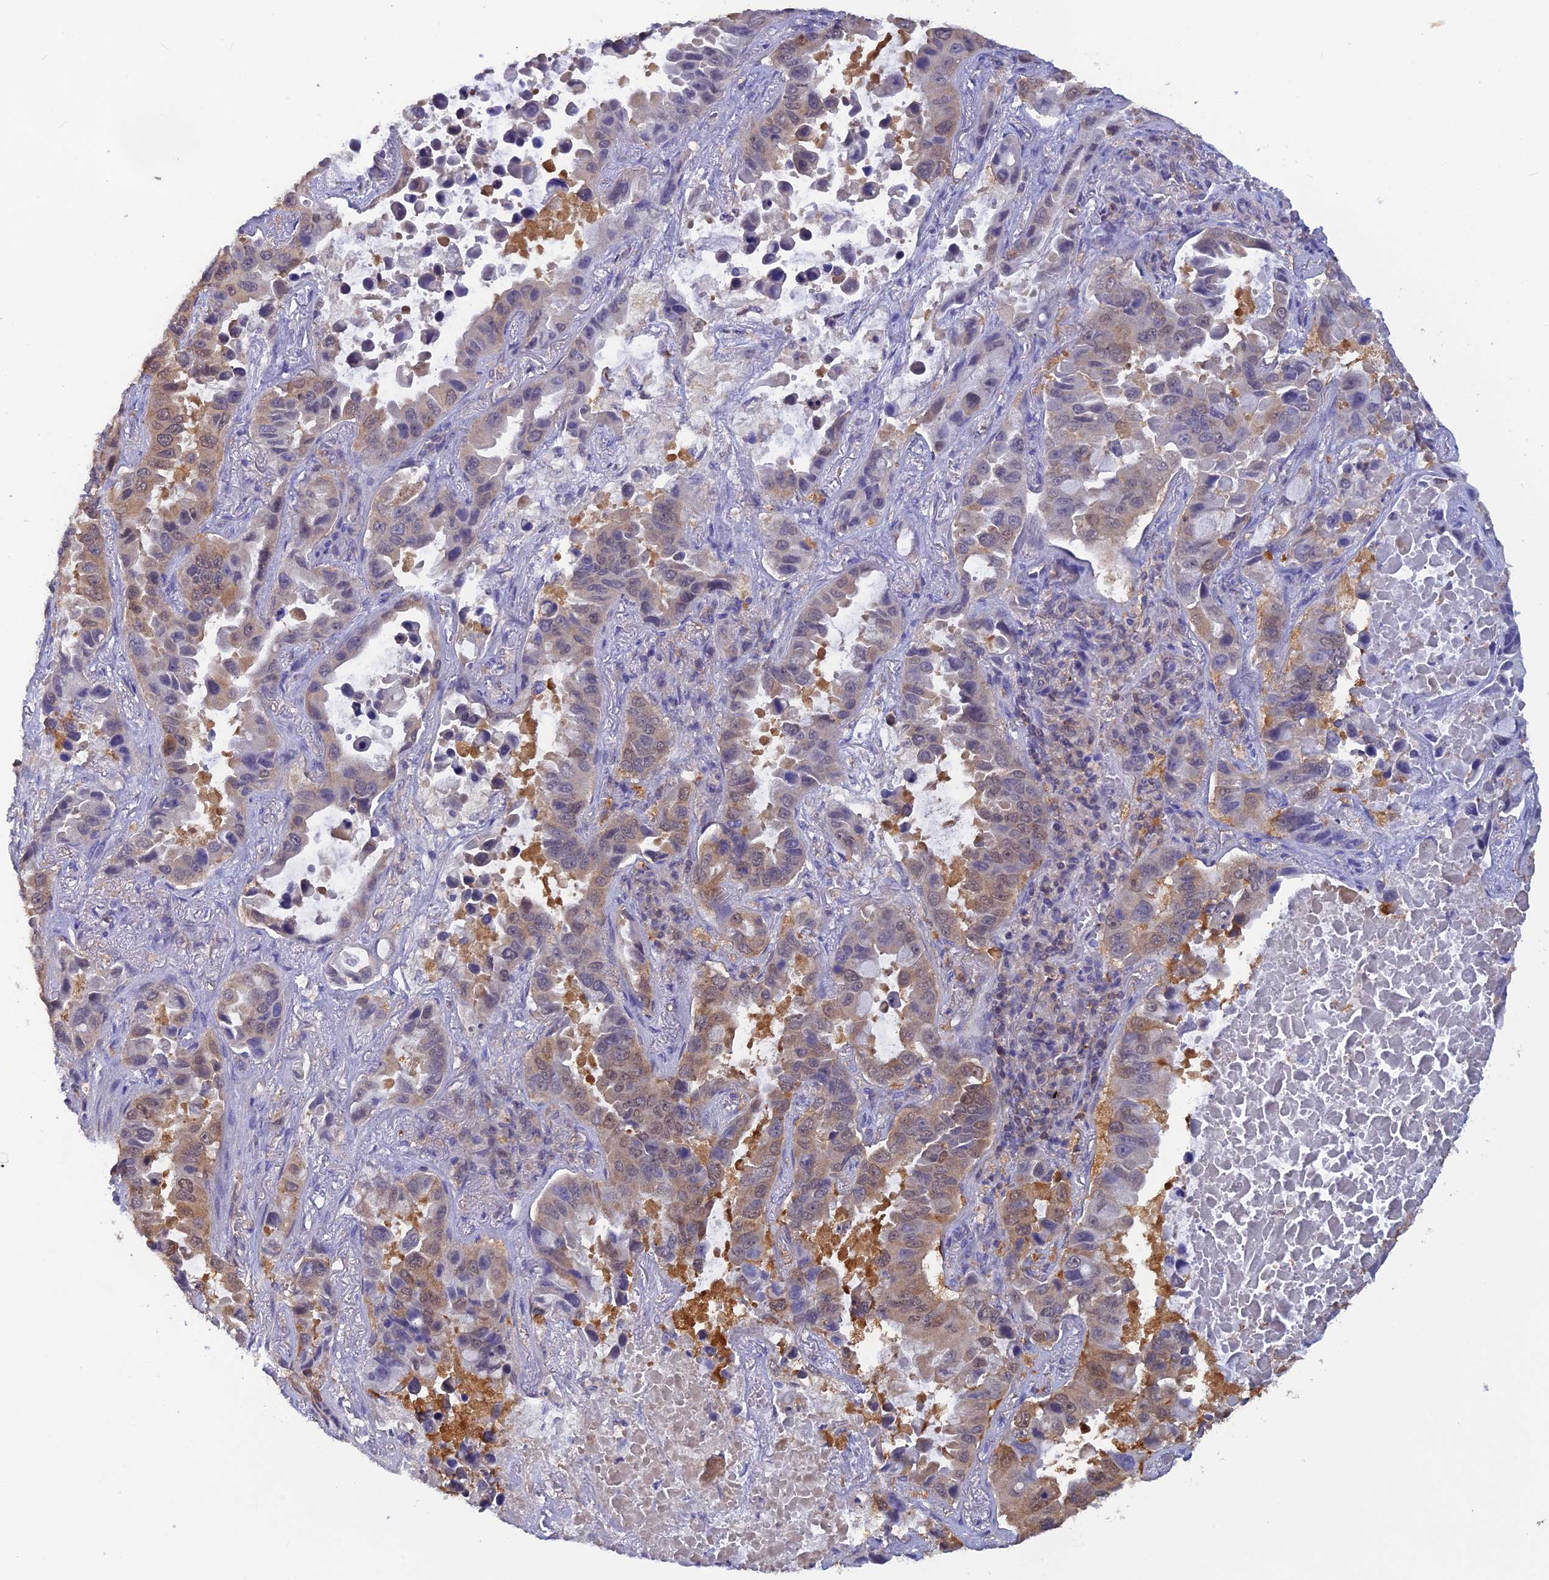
{"staining": {"intensity": "weak", "quantity": "25%-75%", "location": "nuclear"}, "tissue": "lung cancer", "cell_type": "Tumor cells", "image_type": "cancer", "snomed": [{"axis": "morphology", "description": "Adenocarcinoma, NOS"}, {"axis": "topography", "description": "Lung"}], "caption": "Weak nuclear positivity for a protein is identified in about 25%-75% of tumor cells of adenocarcinoma (lung) using immunohistochemistry.", "gene": "HINT1", "patient": {"sex": "male", "age": 64}}